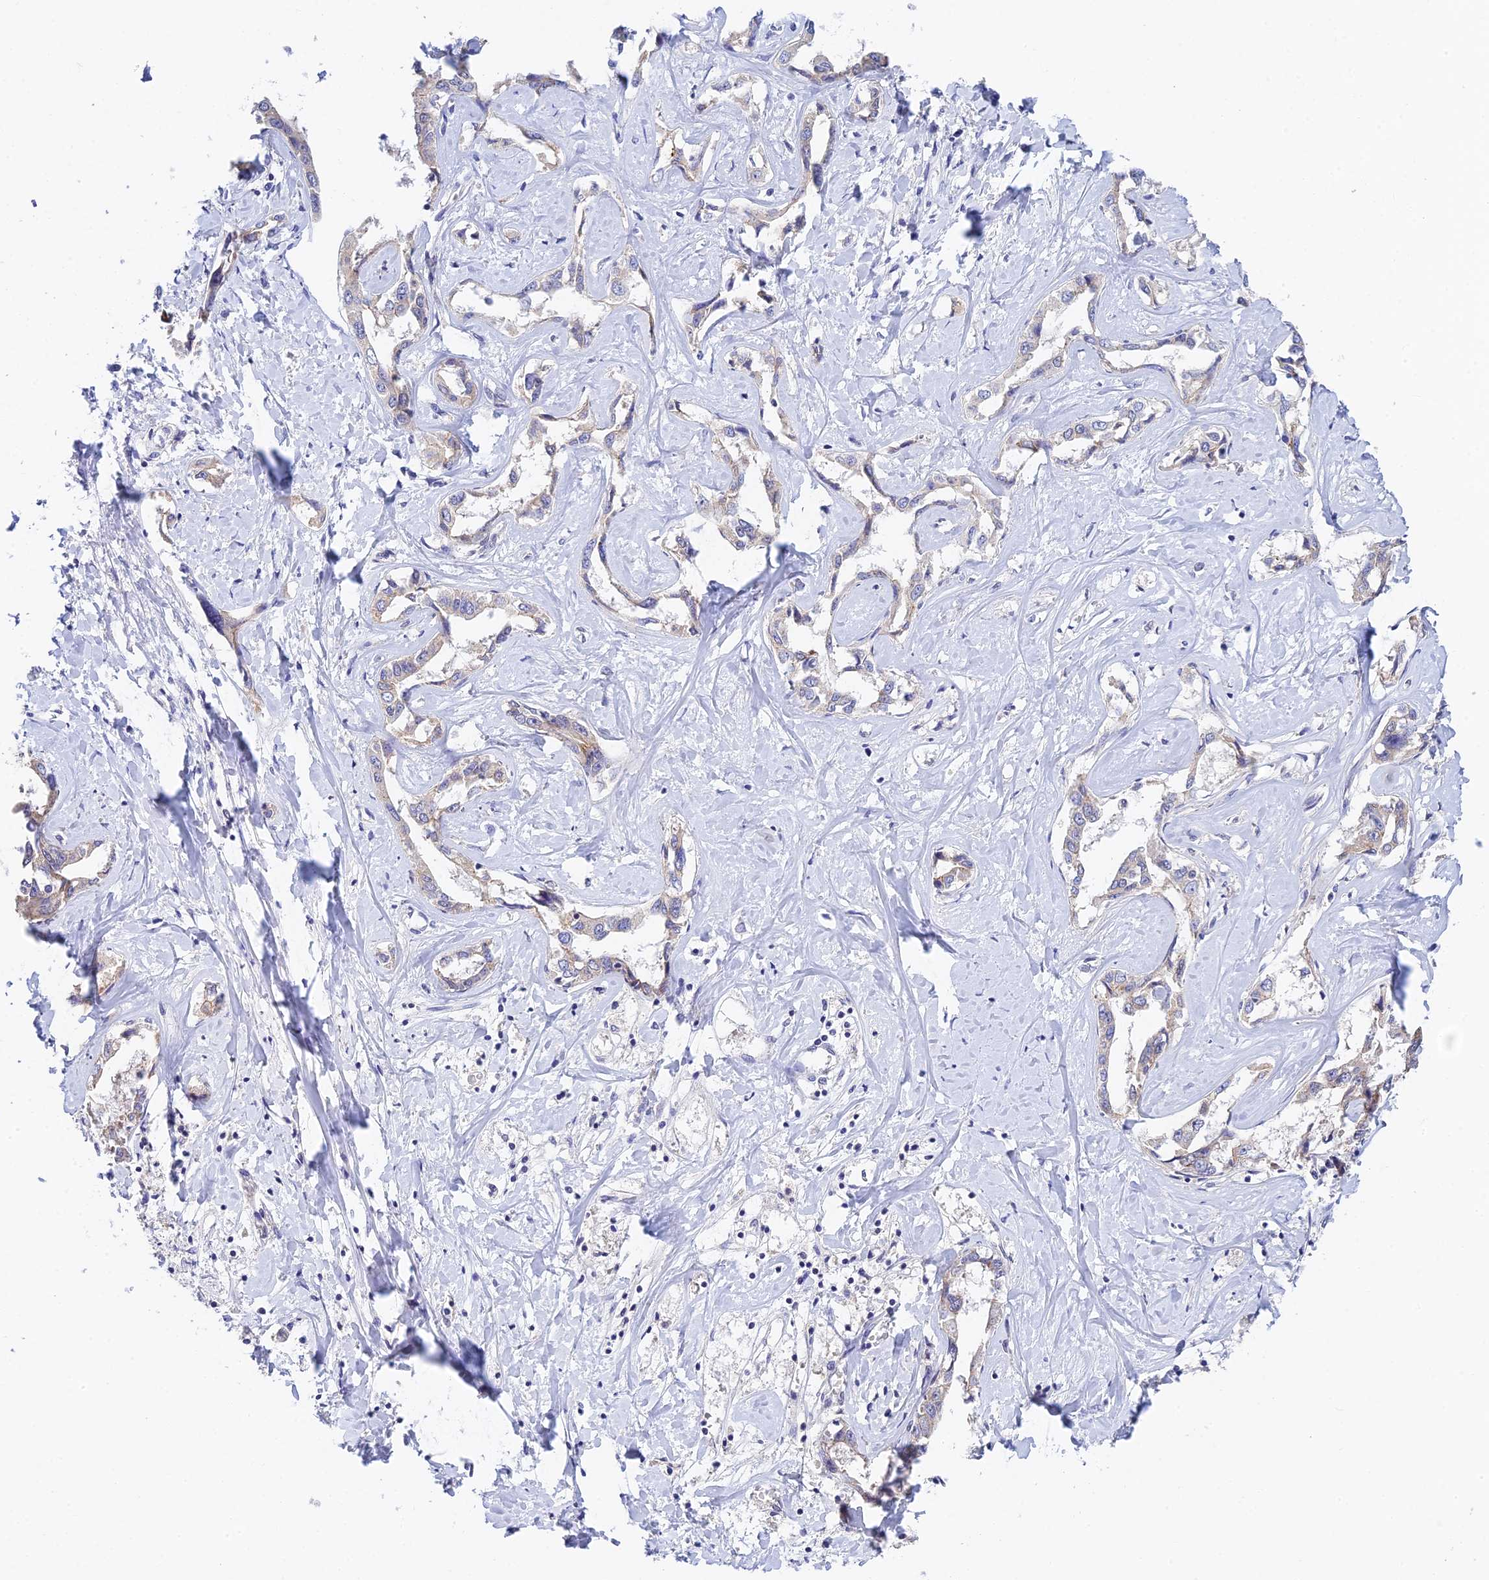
{"staining": {"intensity": "weak", "quantity": "25%-75%", "location": "cytoplasmic/membranous"}, "tissue": "liver cancer", "cell_type": "Tumor cells", "image_type": "cancer", "snomed": [{"axis": "morphology", "description": "Cholangiocarcinoma"}, {"axis": "topography", "description": "Liver"}], "caption": "IHC histopathology image of neoplastic tissue: human liver cancer (cholangiocarcinoma) stained using immunohistochemistry reveals low levels of weak protein expression localized specifically in the cytoplasmic/membranous of tumor cells, appearing as a cytoplasmic/membranous brown color.", "gene": "HOXB1", "patient": {"sex": "male", "age": 59}}